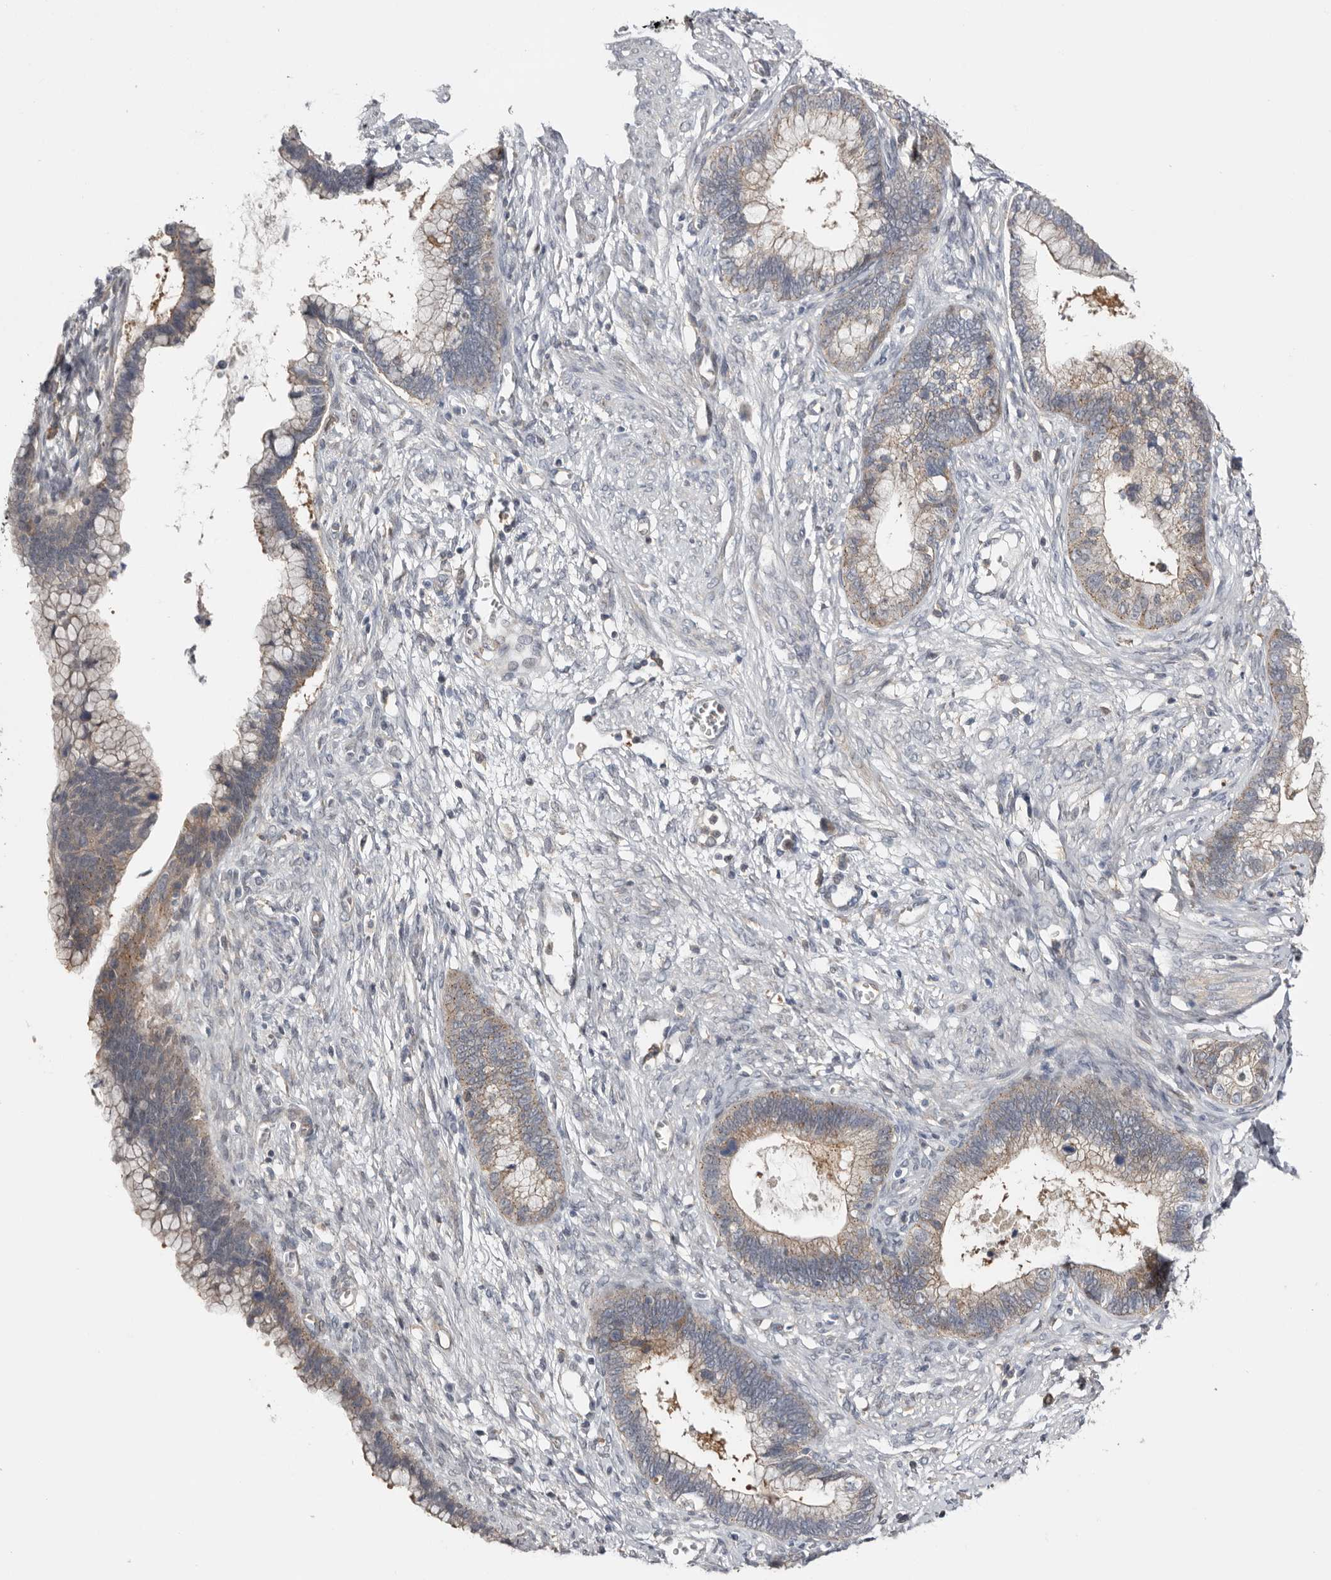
{"staining": {"intensity": "weak", "quantity": "25%-75%", "location": "cytoplasmic/membranous"}, "tissue": "cervical cancer", "cell_type": "Tumor cells", "image_type": "cancer", "snomed": [{"axis": "morphology", "description": "Adenocarcinoma, NOS"}, {"axis": "topography", "description": "Cervix"}], "caption": "Weak cytoplasmic/membranous protein staining is present in about 25%-75% of tumor cells in cervical adenocarcinoma.", "gene": "MSRB2", "patient": {"sex": "female", "age": 44}}